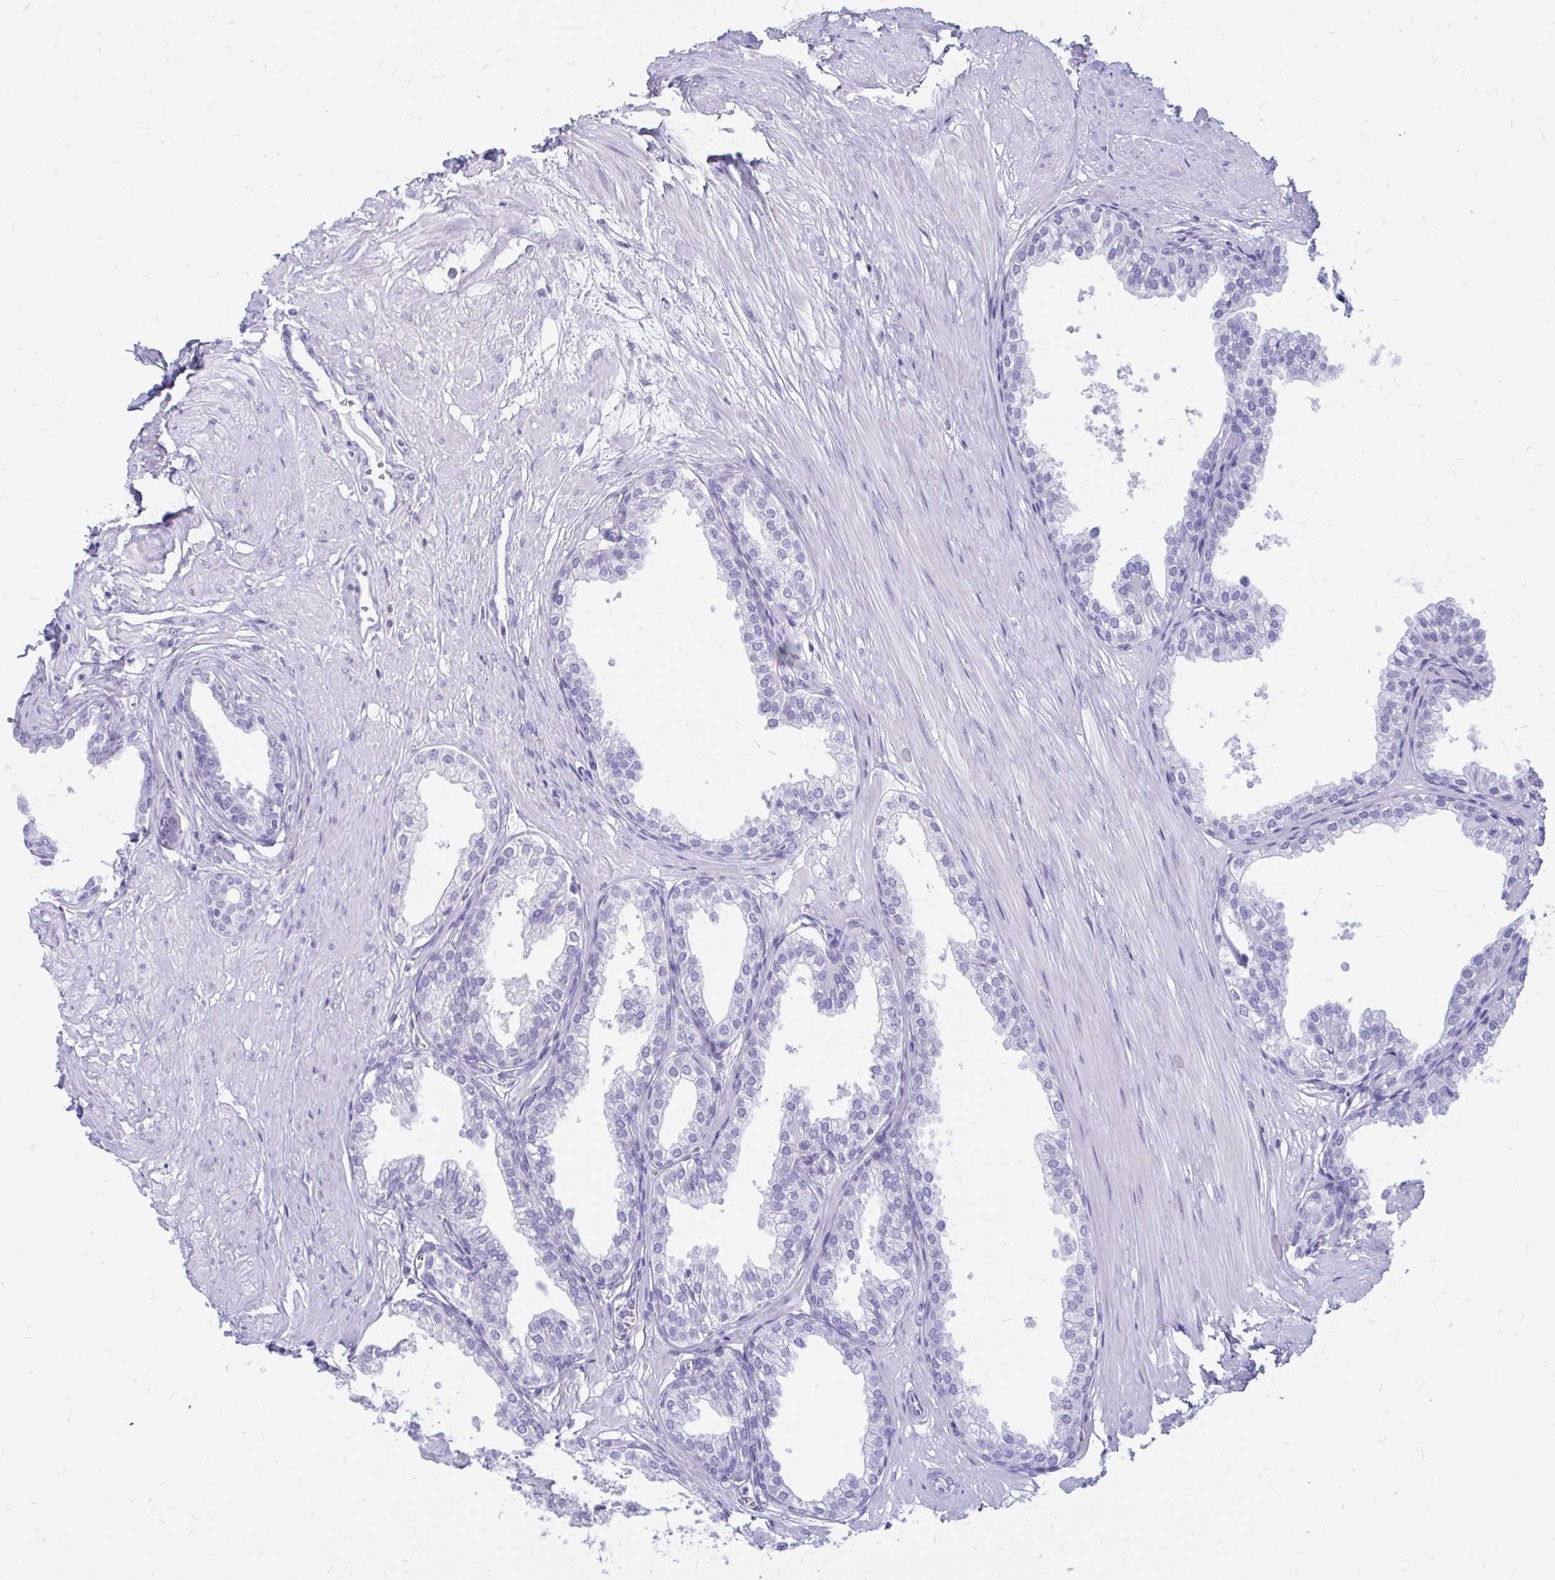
{"staining": {"intensity": "negative", "quantity": "none", "location": "none"}, "tissue": "prostate", "cell_type": "Glandular cells", "image_type": "normal", "snomed": [{"axis": "morphology", "description": "Normal tissue, NOS"}, {"axis": "topography", "description": "Prostate"}, {"axis": "topography", "description": "Peripheral nerve tissue"}], "caption": "Immunohistochemical staining of benign human prostate demonstrates no significant staining in glandular cells. The staining is performed using DAB (3,3'-diaminobenzidine) brown chromogen with nuclei counter-stained in using hematoxylin.", "gene": "IGSF5", "patient": {"sex": "male", "age": 55}}